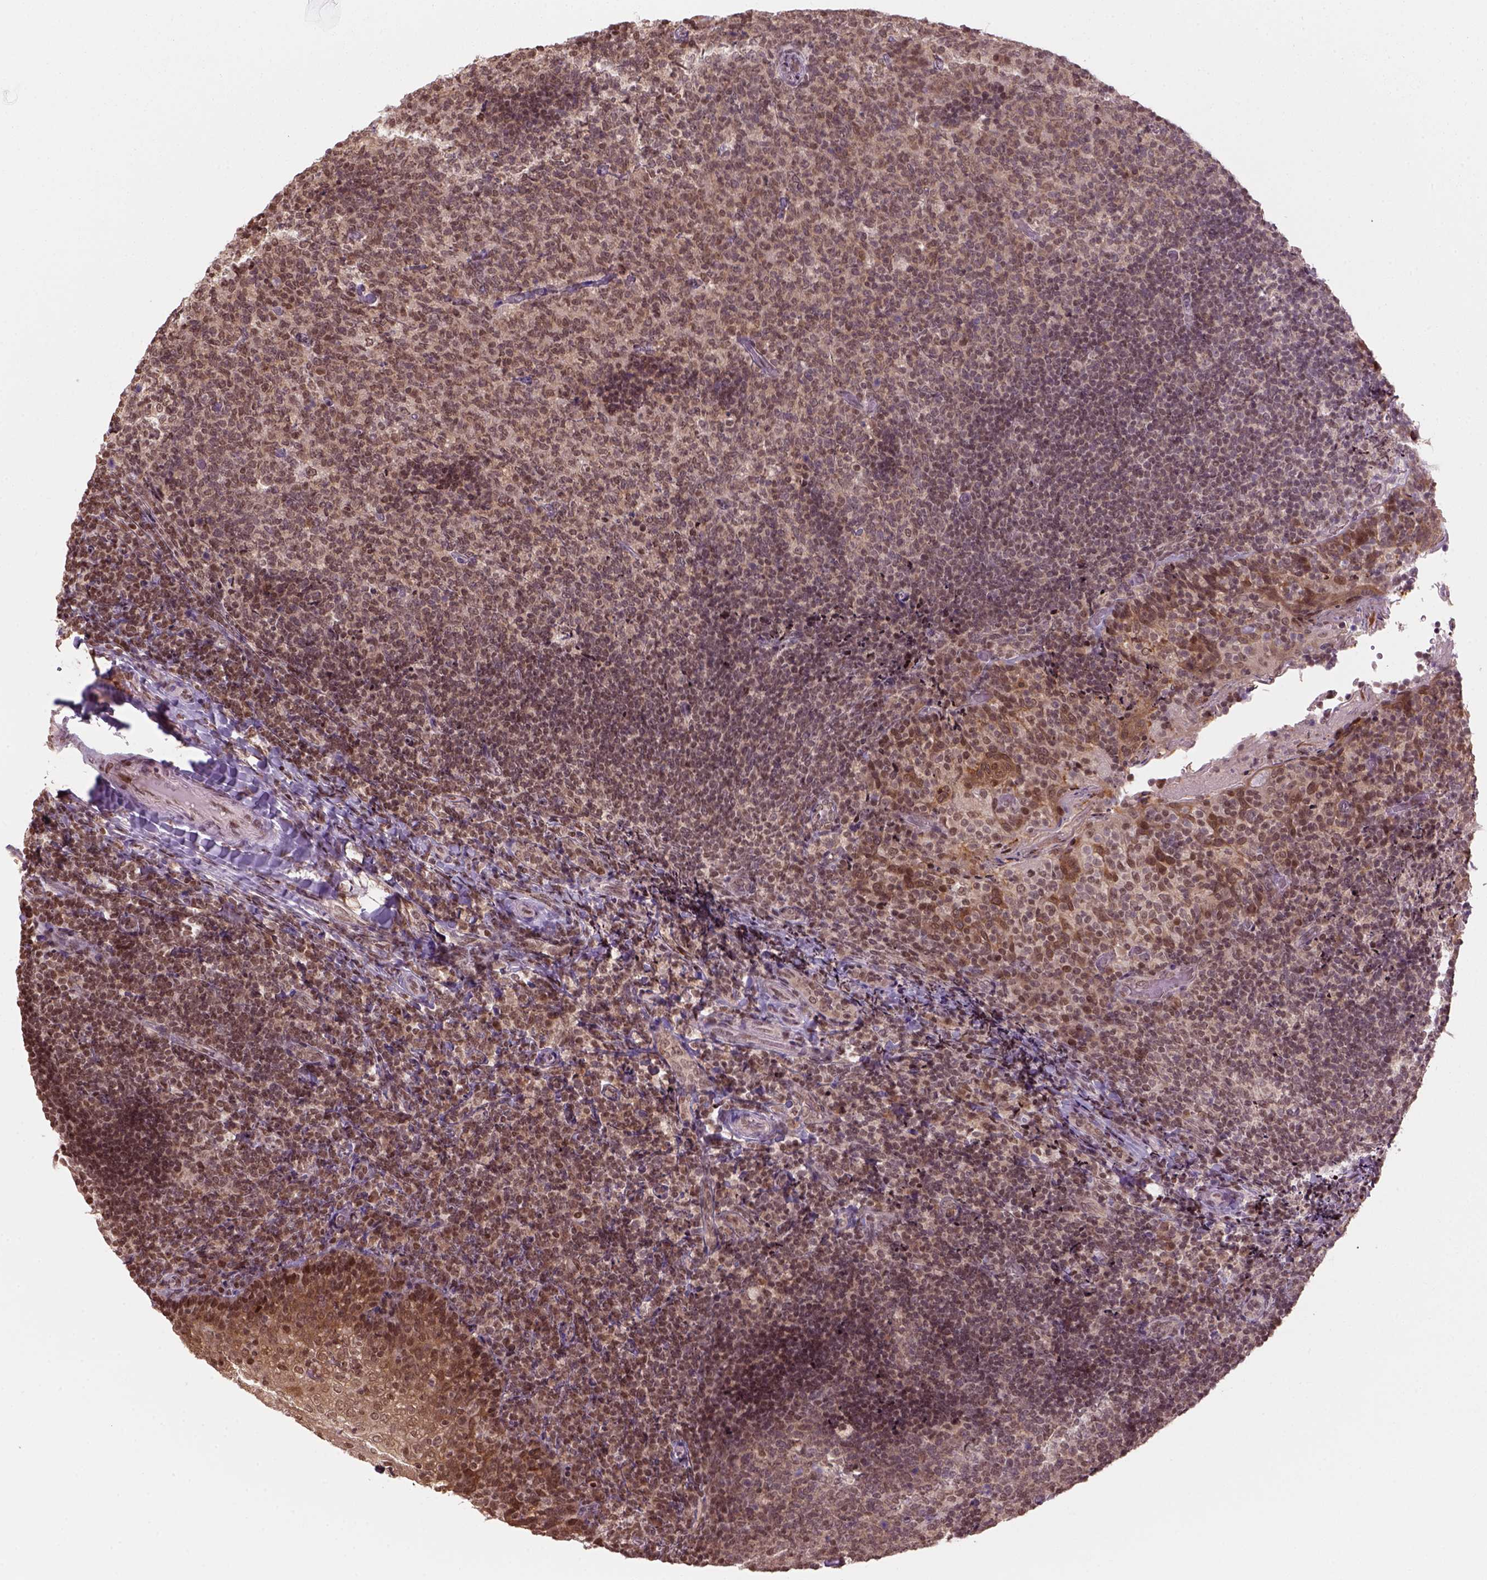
{"staining": {"intensity": "moderate", "quantity": ">75%", "location": "nuclear"}, "tissue": "tonsil", "cell_type": "Germinal center cells", "image_type": "normal", "snomed": [{"axis": "morphology", "description": "Normal tissue, NOS"}, {"axis": "topography", "description": "Tonsil"}], "caption": "Protein expression analysis of benign human tonsil reveals moderate nuclear staining in about >75% of germinal center cells.", "gene": "GOT1", "patient": {"sex": "female", "age": 10}}